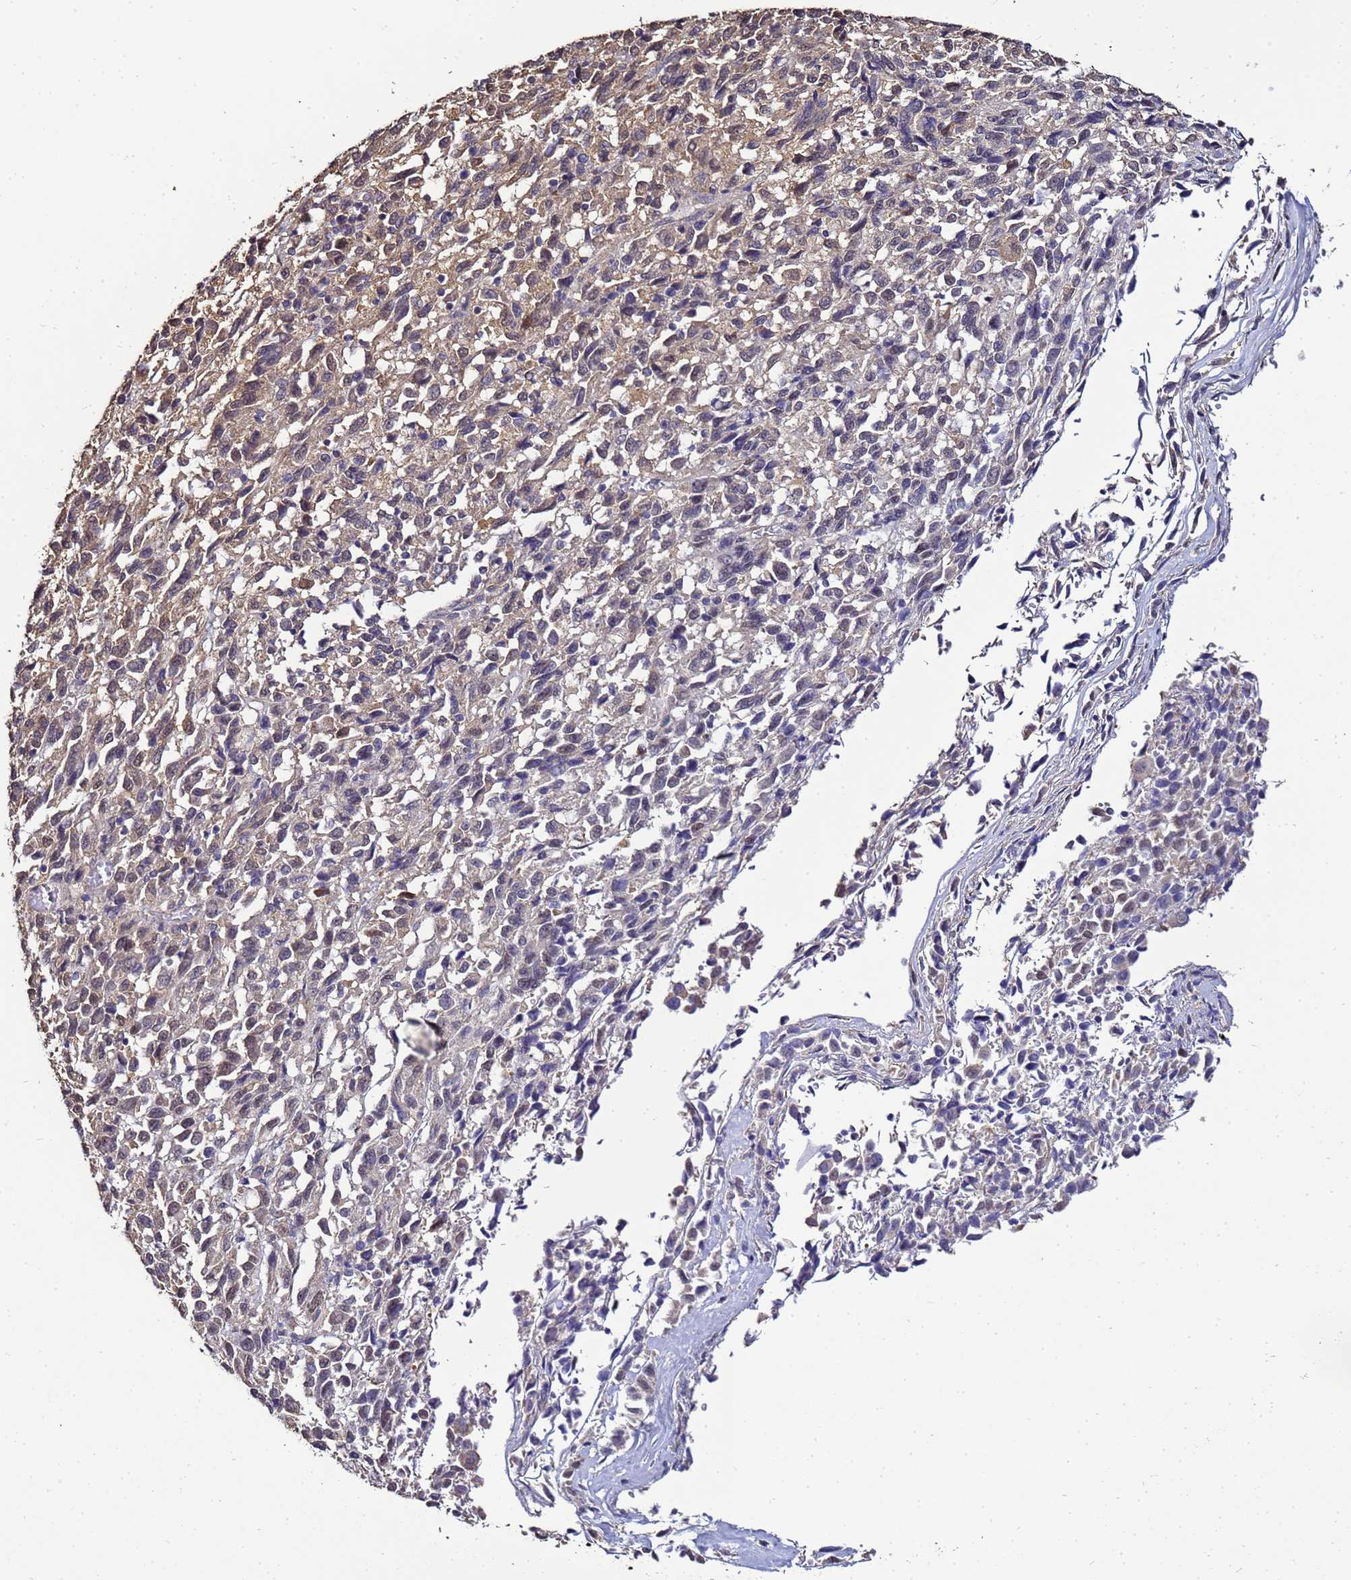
{"staining": {"intensity": "weak", "quantity": "25%-75%", "location": "cytoplasmic/membranous"}, "tissue": "melanoma", "cell_type": "Tumor cells", "image_type": "cancer", "snomed": [{"axis": "morphology", "description": "Malignant melanoma, Metastatic site"}, {"axis": "topography", "description": "Lung"}], "caption": "Immunohistochemical staining of human melanoma exhibits weak cytoplasmic/membranous protein positivity in approximately 25%-75% of tumor cells.", "gene": "ENOPH1", "patient": {"sex": "male", "age": 64}}